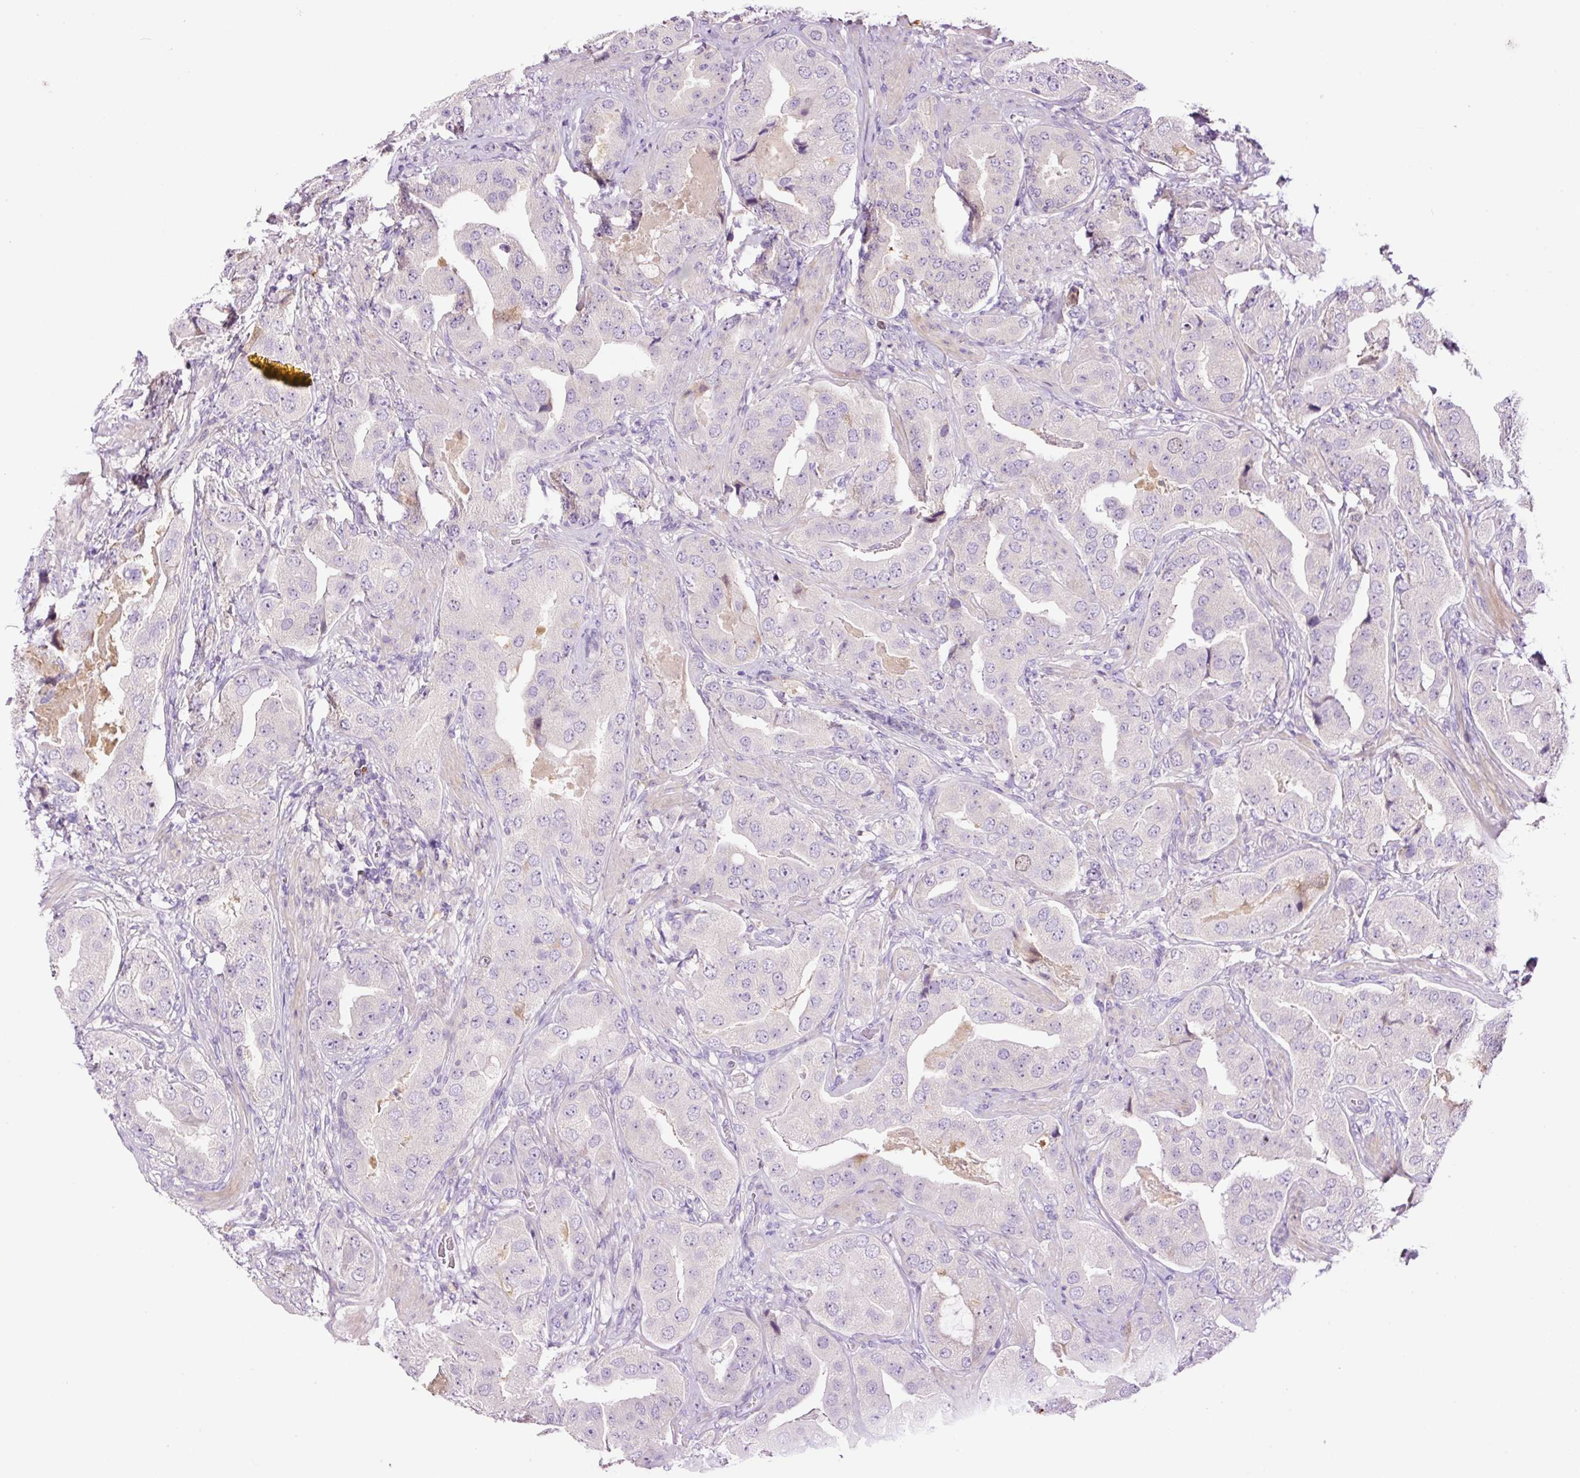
{"staining": {"intensity": "negative", "quantity": "none", "location": "none"}, "tissue": "prostate cancer", "cell_type": "Tumor cells", "image_type": "cancer", "snomed": [{"axis": "morphology", "description": "Adenocarcinoma, High grade"}, {"axis": "topography", "description": "Prostate"}], "caption": "Adenocarcinoma (high-grade) (prostate) was stained to show a protein in brown. There is no significant expression in tumor cells.", "gene": "DPPA4", "patient": {"sex": "male", "age": 63}}